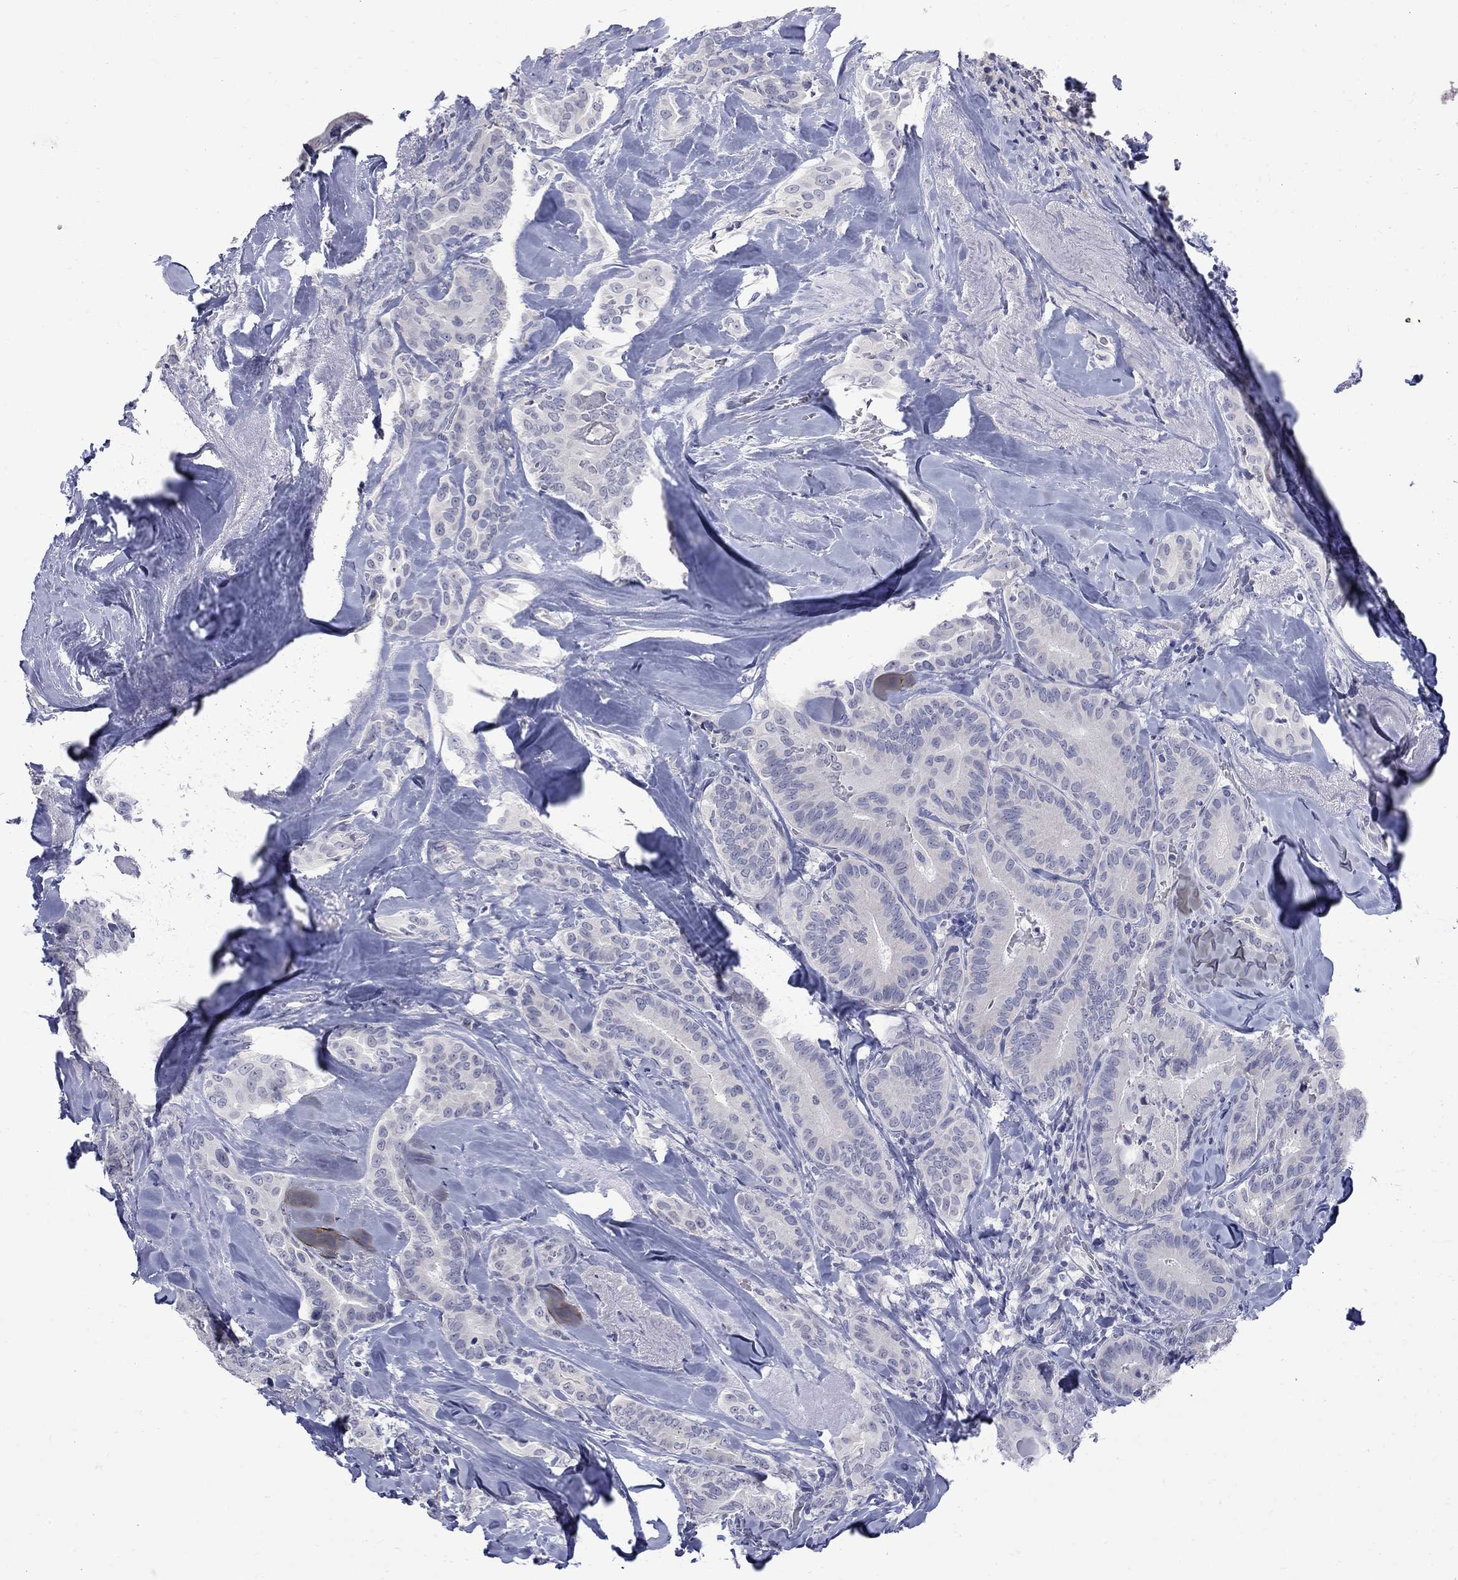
{"staining": {"intensity": "negative", "quantity": "none", "location": "none"}, "tissue": "thyroid cancer", "cell_type": "Tumor cells", "image_type": "cancer", "snomed": [{"axis": "morphology", "description": "Papillary adenocarcinoma, NOS"}, {"axis": "topography", "description": "Thyroid gland"}], "caption": "High magnification brightfield microscopy of thyroid cancer (papillary adenocarcinoma) stained with DAB (brown) and counterstained with hematoxylin (blue): tumor cells show no significant staining.", "gene": "CTNND2", "patient": {"sex": "male", "age": 61}}